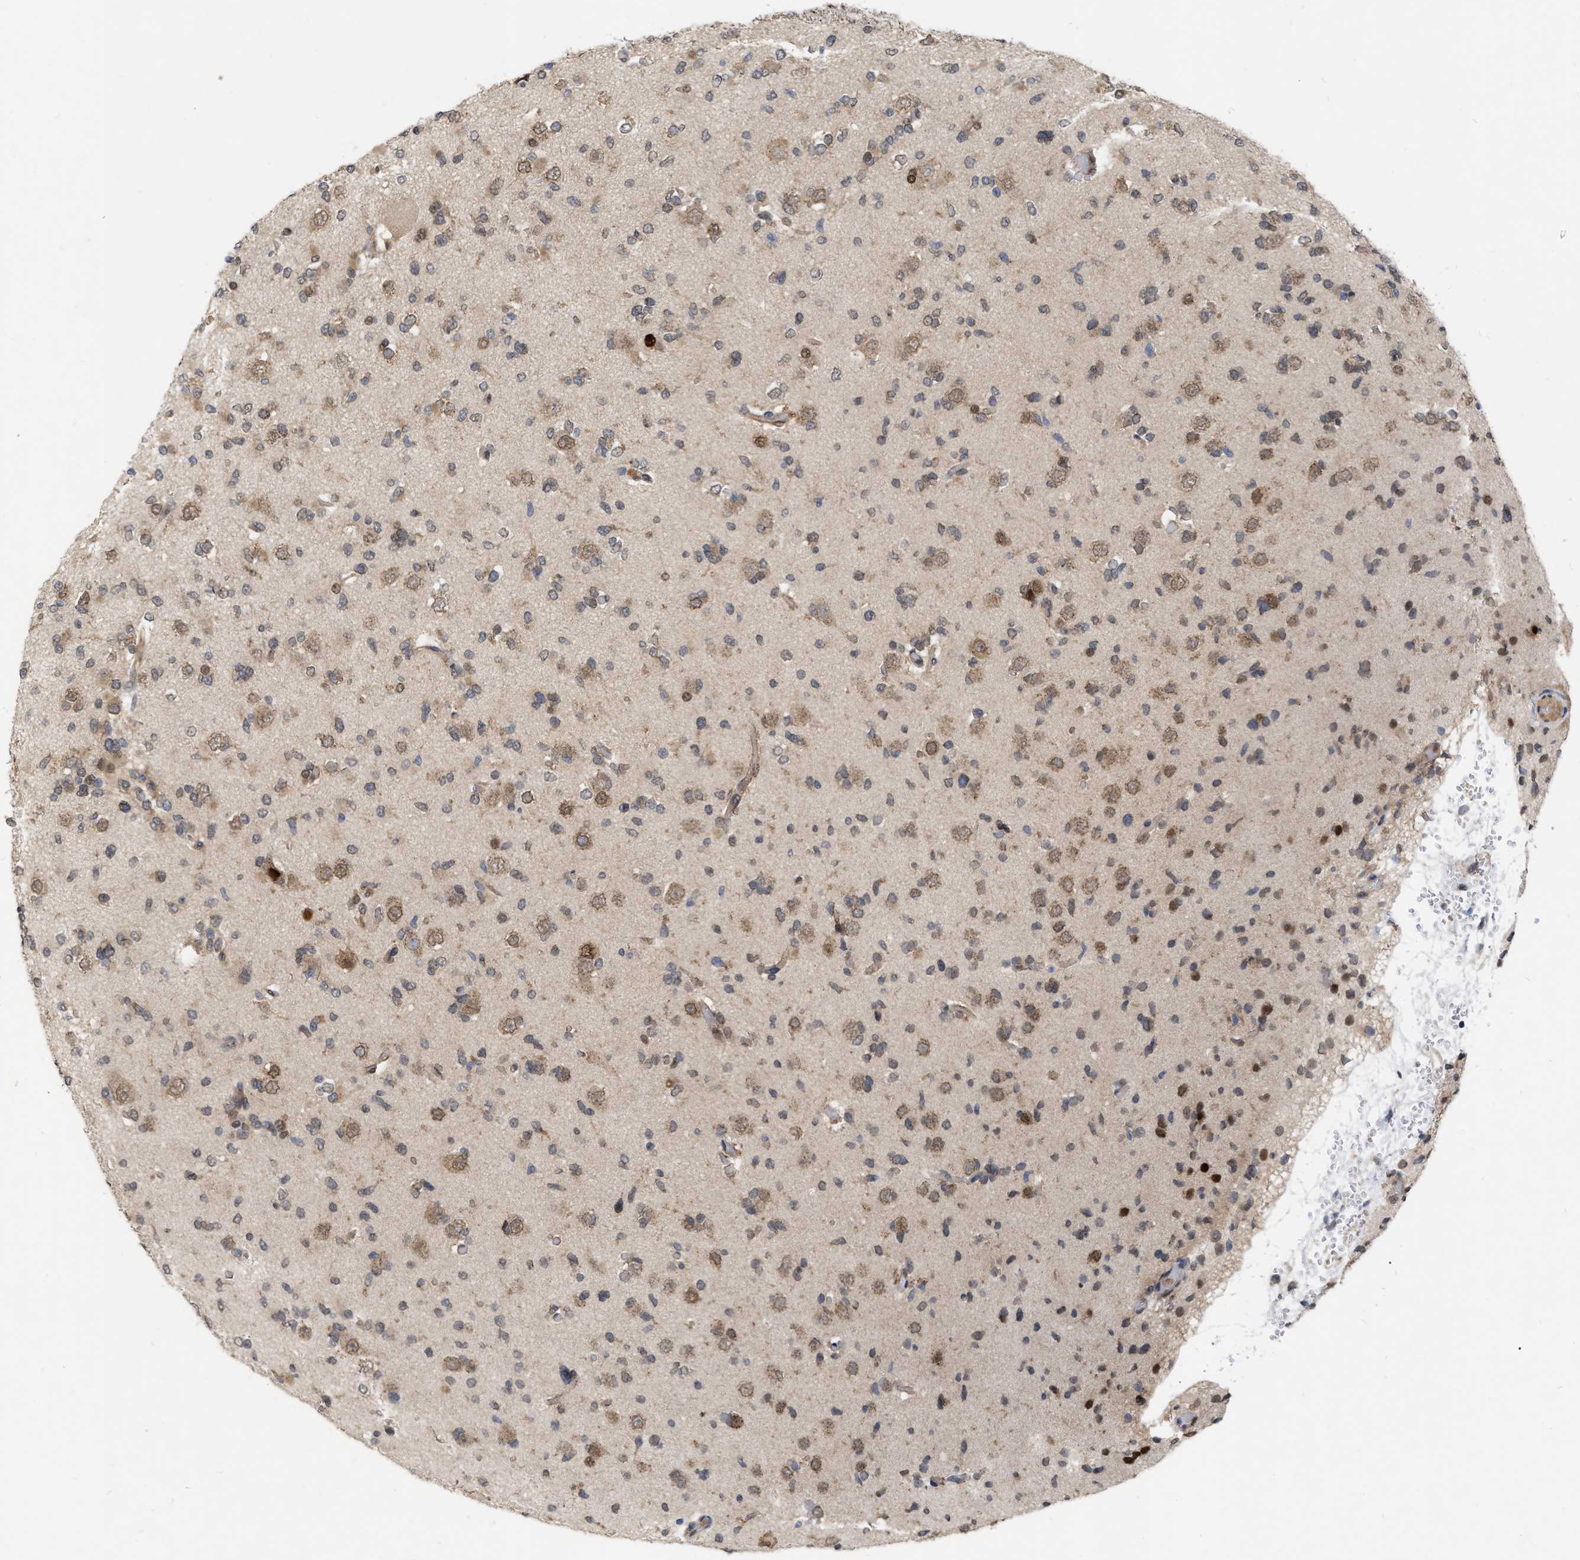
{"staining": {"intensity": "moderate", "quantity": "25%-75%", "location": "cytoplasmic/membranous,nuclear"}, "tissue": "glioma", "cell_type": "Tumor cells", "image_type": "cancer", "snomed": [{"axis": "morphology", "description": "Glioma, malignant, Low grade"}, {"axis": "topography", "description": "Brain"}], "caption": "Tumor cells display medium levels of moderate cytoplasmic/membranous and nuclear staining in approximately 25%-75% of cells in low-grade glioma (malignant).", "gene": "MDM4", "patient": {"sex": "female", "age": 22}}